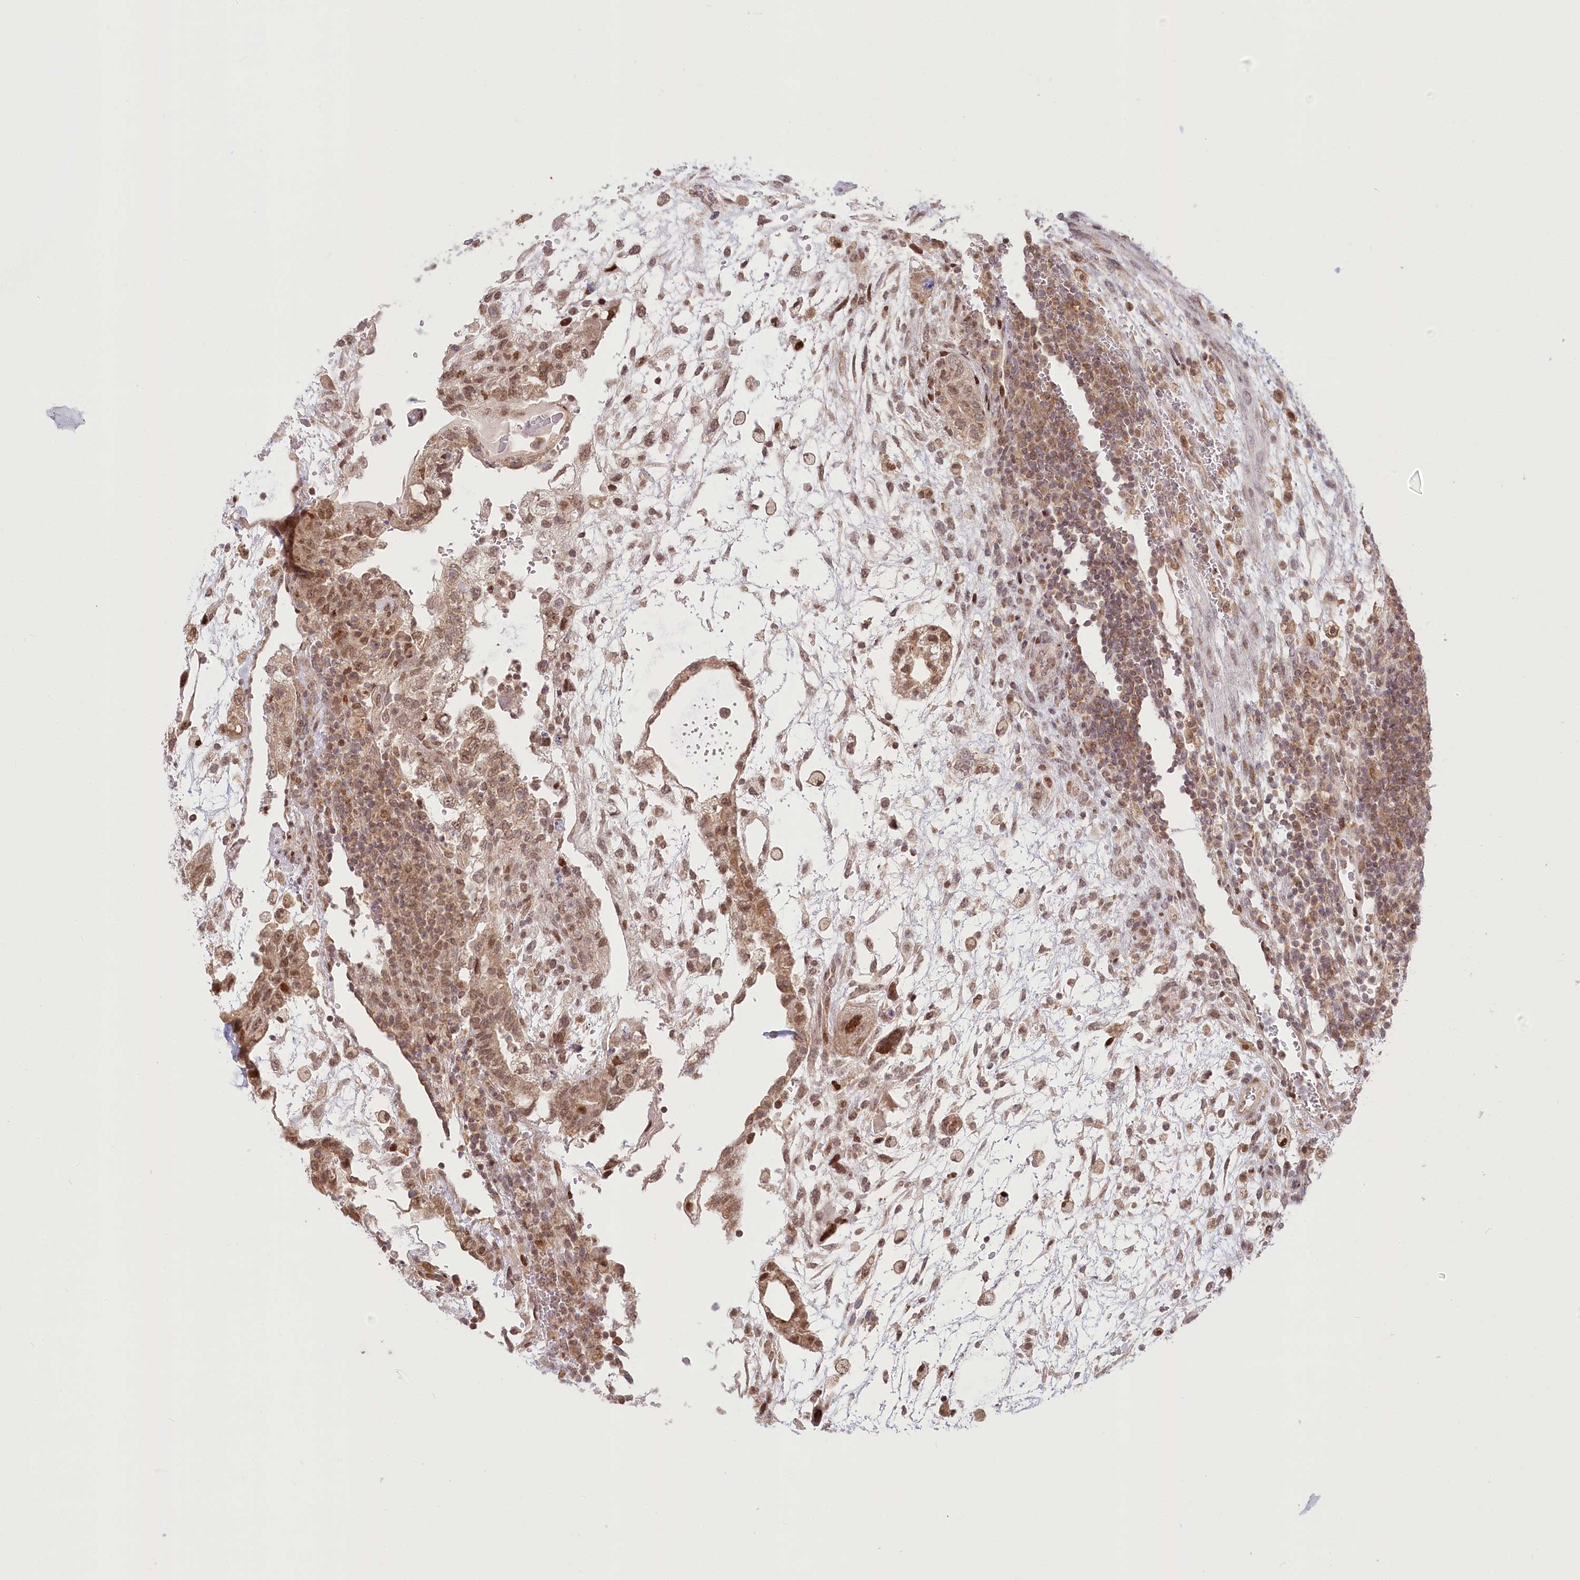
{"staining": {"intensity": "moderate", "quantity": ">75%", "location": "cytoplasmic/membranous,nuclear"}, "tissue": "testis cancer", "cell_type": "Tumor cells", "image_type": "cancer", "snomed": [{"axis": "morphology", "description": "Carcinoma, Embryonal, NOS"}, {"axis": "topography", "description": "Testis"}], "caption": "Testis cancer tissue shows moderate cytoplasmic/membranous and nuclear staining in about >75% of tumor cells, visualized by immunohistochemistry. (DAB (3,3'-diaminobenzidine) = brown stain, brightfield microscopy at high magnification).", "gene": "PYURF", "patient": {"sex": "male", "age": 36}}